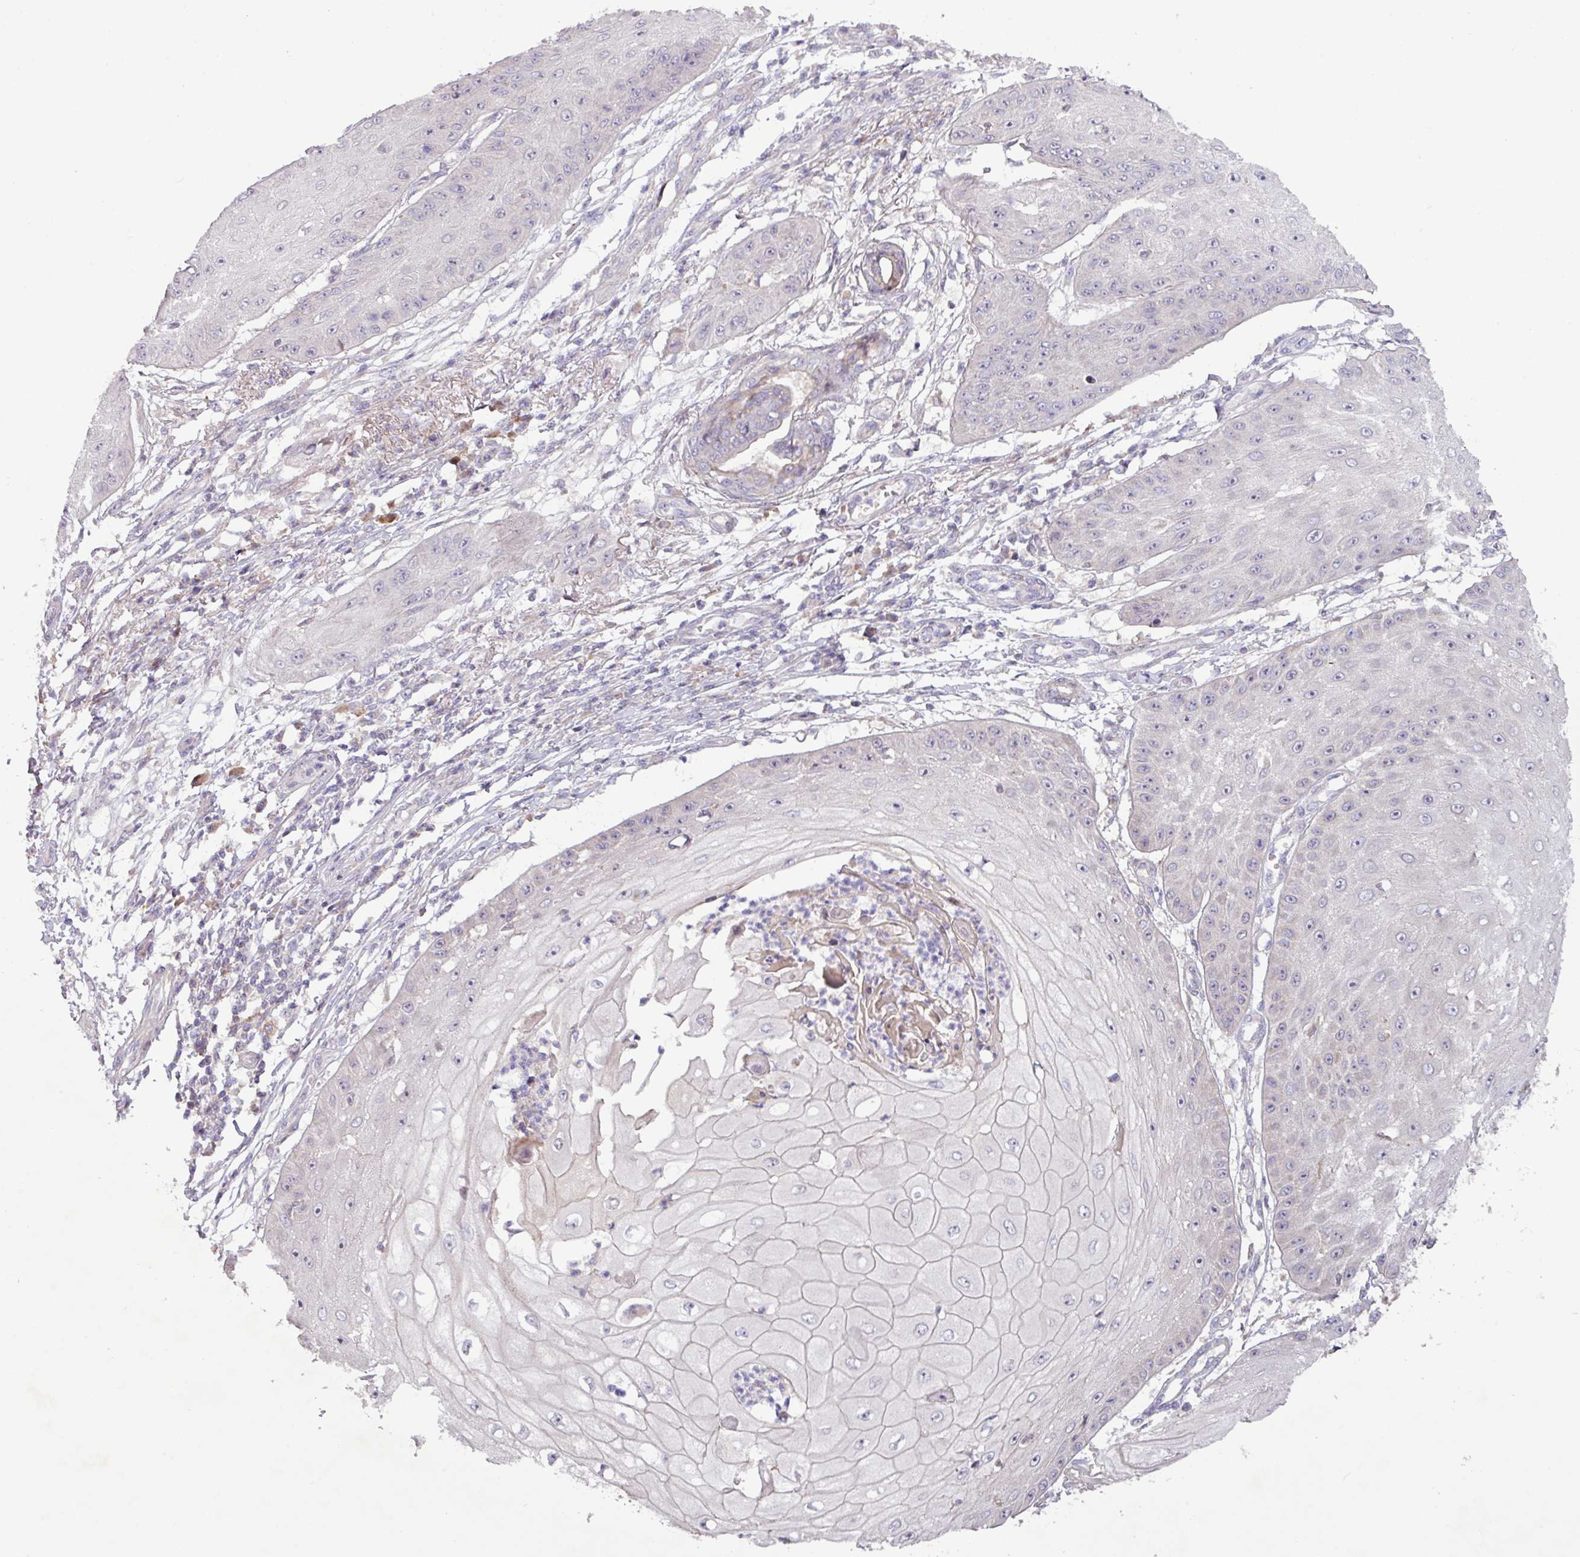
{"staining": {"intensity": "negative", "quantity": "none", "location": "none"}, "tissue": "skin cancer", "cell_type": "Tumor cells", "image_type": "cancer", "snomed": [{"axis": "morphology", "description": "Squamous cell carcinoma, NOS"}, {"axis": "topography", "description": "Skin"}], "caption": "The immunohistochemistry (IHC) histopathology image has no significant positivity in tumor cells of skin cancer tissue. (DAB (3,3'-diaminobenzidine) IHC visualized using brightfield microscopy, high magnification).", "gene": "TNFSF12", "patient": {"sex": "male", "age": 70}}